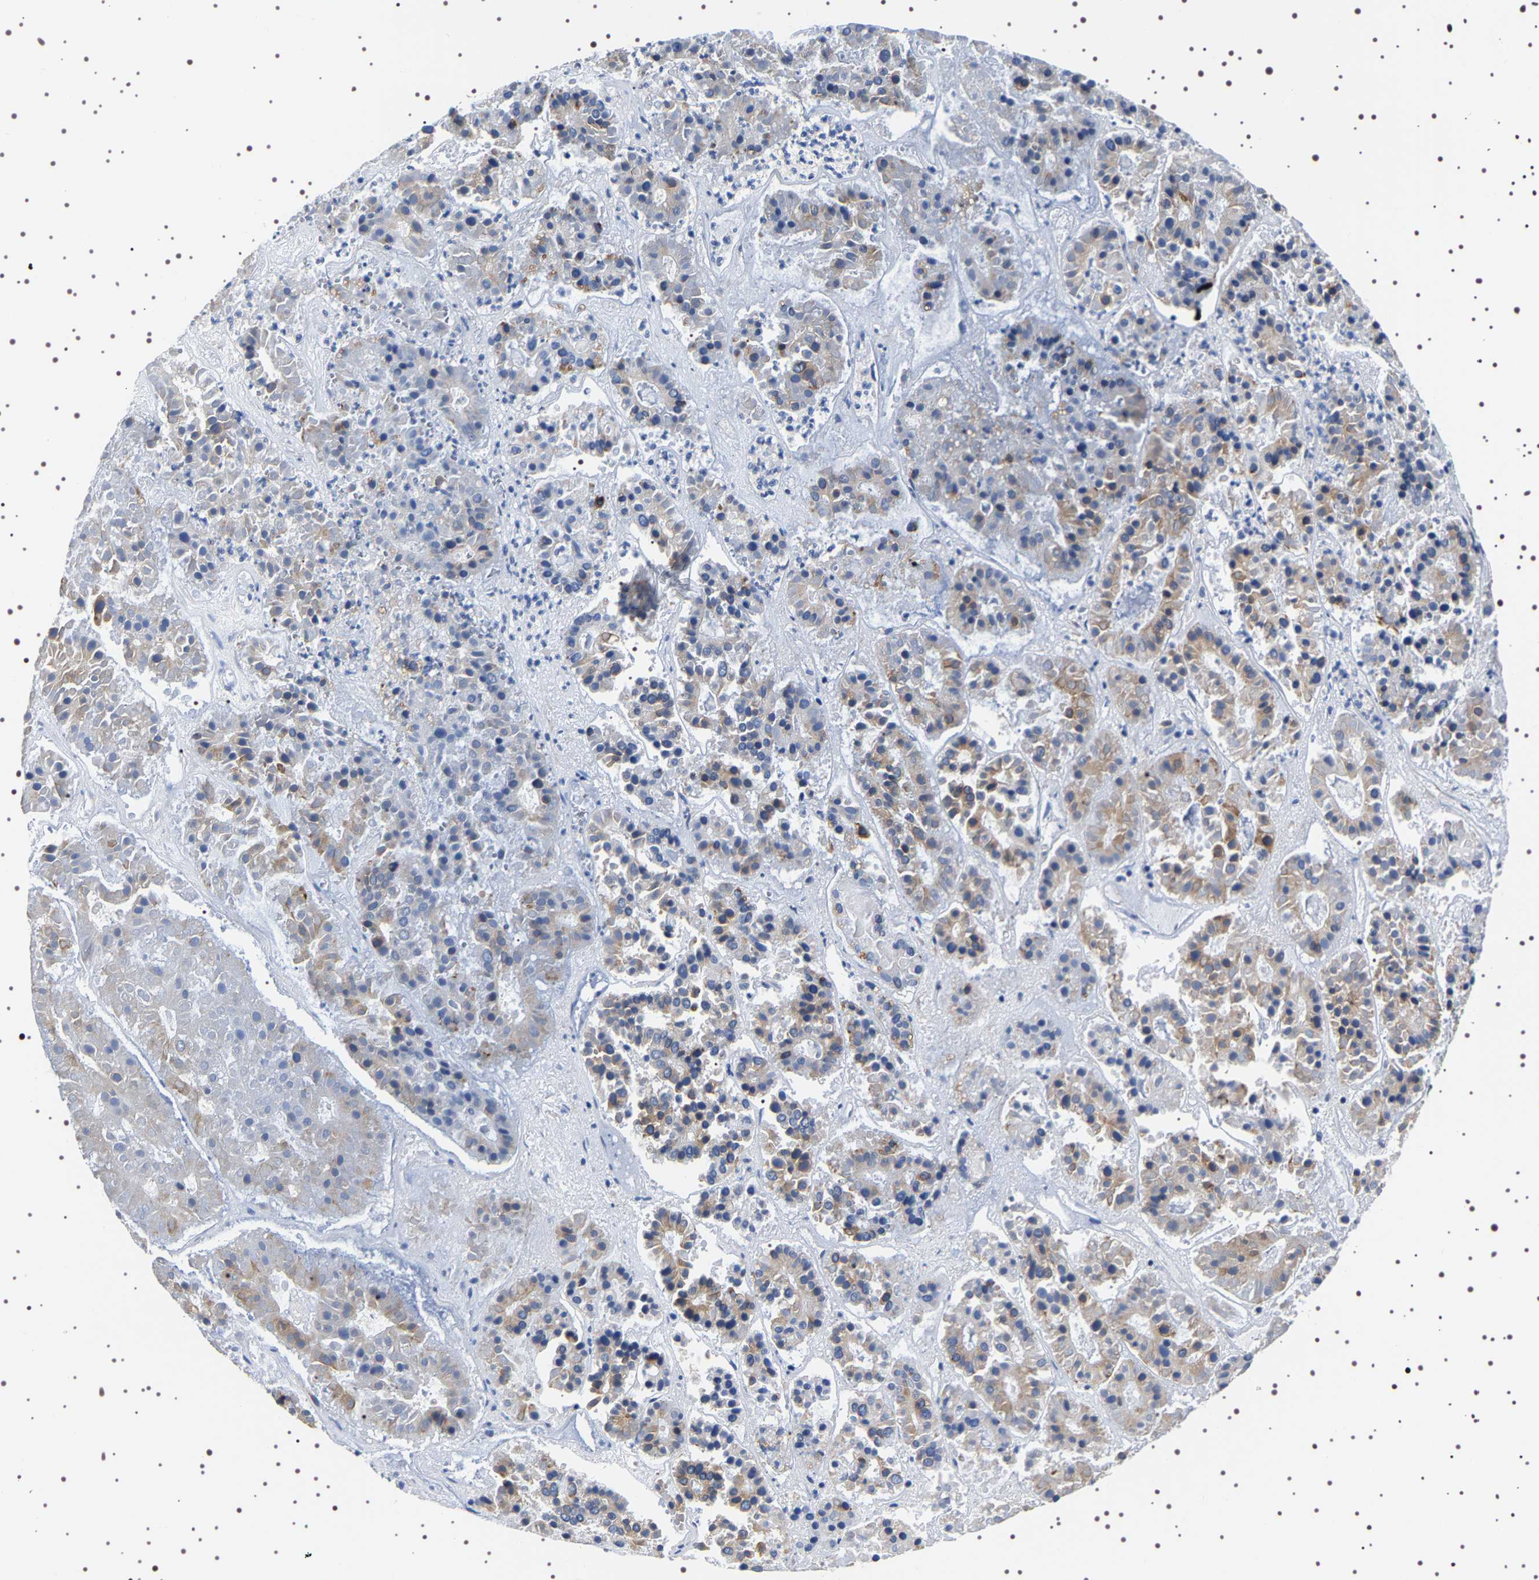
{"staining": {"intensity": "weak", "quantity": "25%-75%", "location": "cytoplasmic/membranous"}, "tissue": "pancreatic cancer", "cell_type": "Tumor cells", "image_type": "cancer", "snomed": [{"axis": "morphology", "description": "Adenocarcinoma, NOS"}, {"axis": "topography", "description": "Pancreas"}], "caption": "Protein staining of pancreatic adenocarcinoma tissue demonstrates weak cytoplasmic/membranous positivity in about 25%-75% of tumor cells.", "gene": "SQLE", "patient": {"sex": "male", "age": 50}}